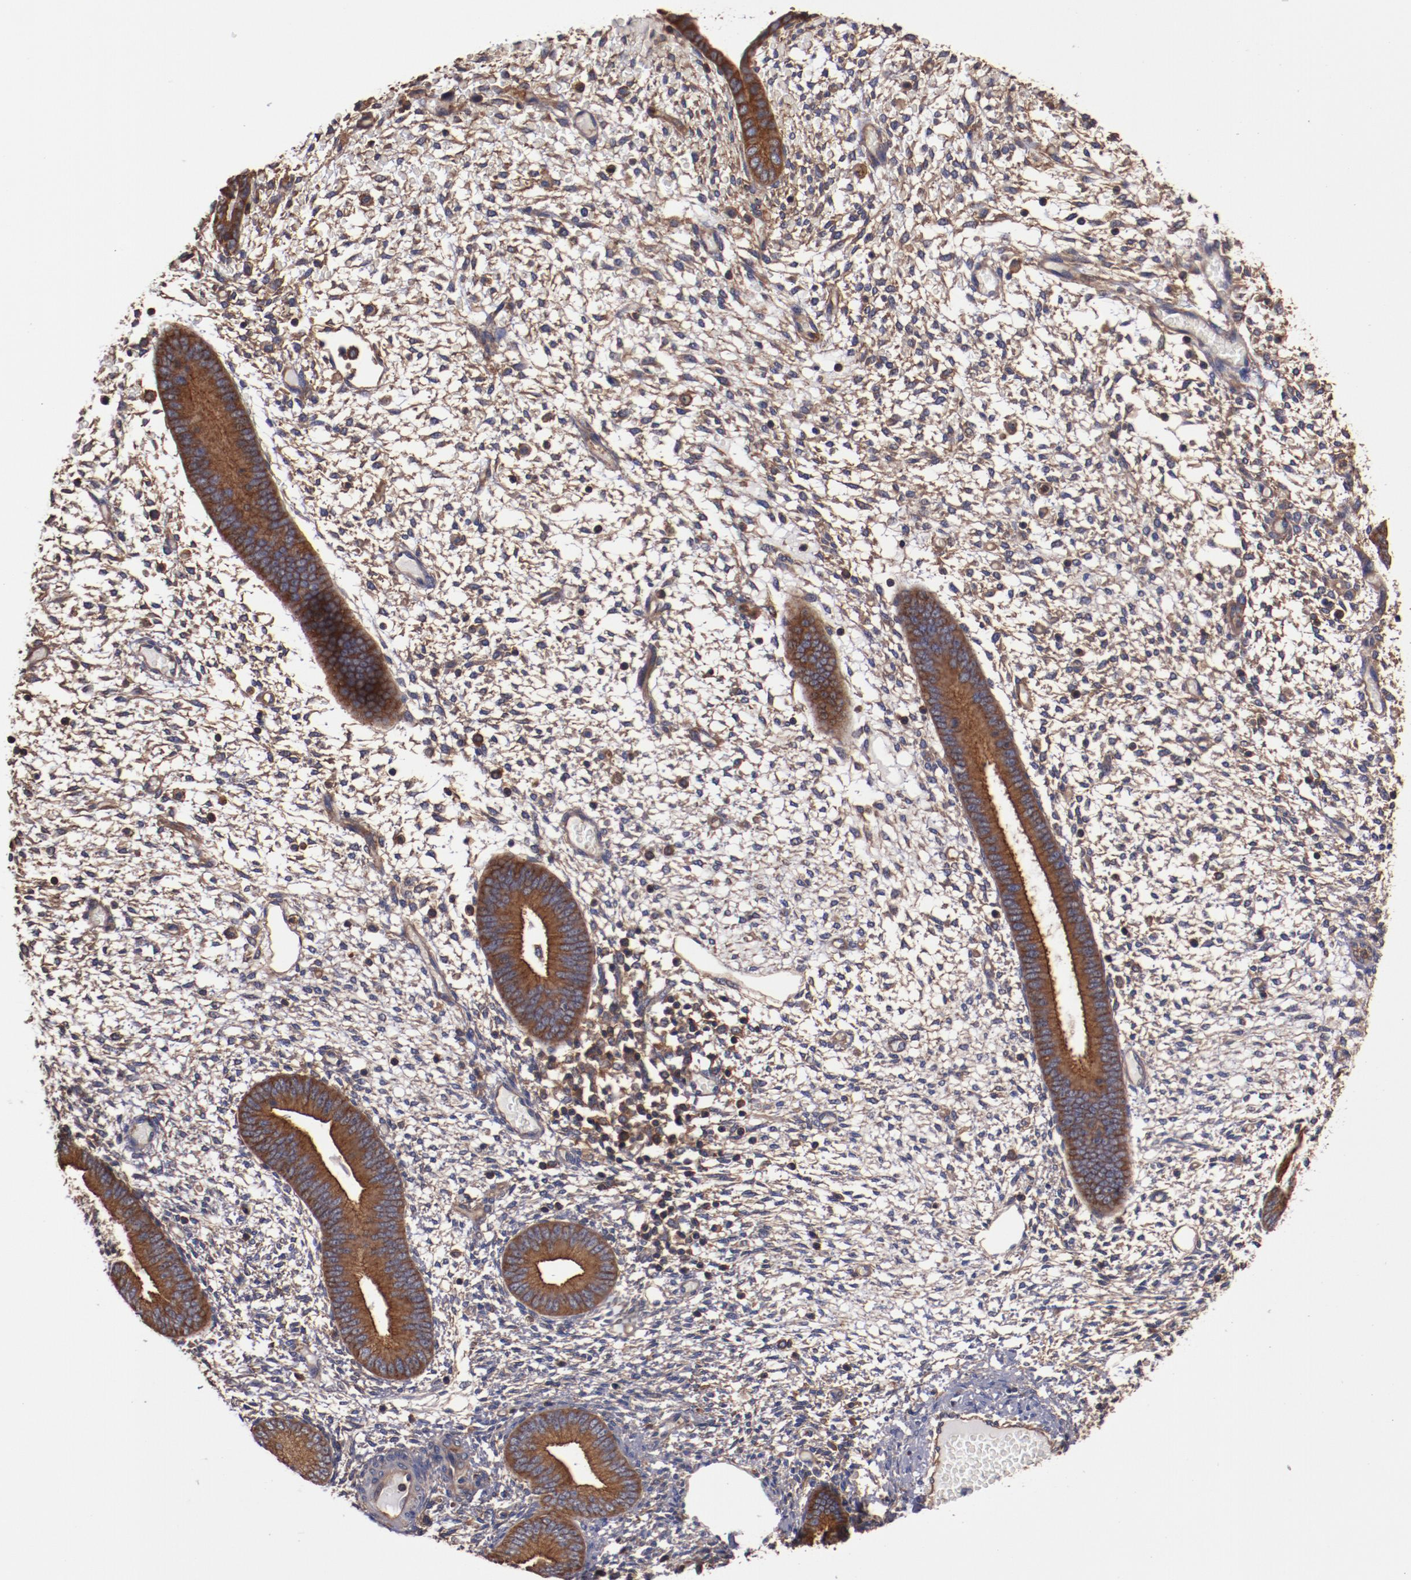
{"staining": {"intensity": "strong", "quantity": "25%-75%", "location": "cytoplasmic/membranous"}, "tissue": "endometrium", "cell_type": "Cells in endometrial stroma", "image_type": "normal", "snomed": [{"axis": "morphology", "description": "Normal tissue, NOS"}, {"axis": "topography", "description": "Endometrium"}], "caption": "A photomicrograph of endometrium stained for a protein demonstrates strong cytoplasmic/membranous brown staining in cells in endometrial stroma.", "gene": "TMOD3", "patient": {"sex": "female", "age": 42}}